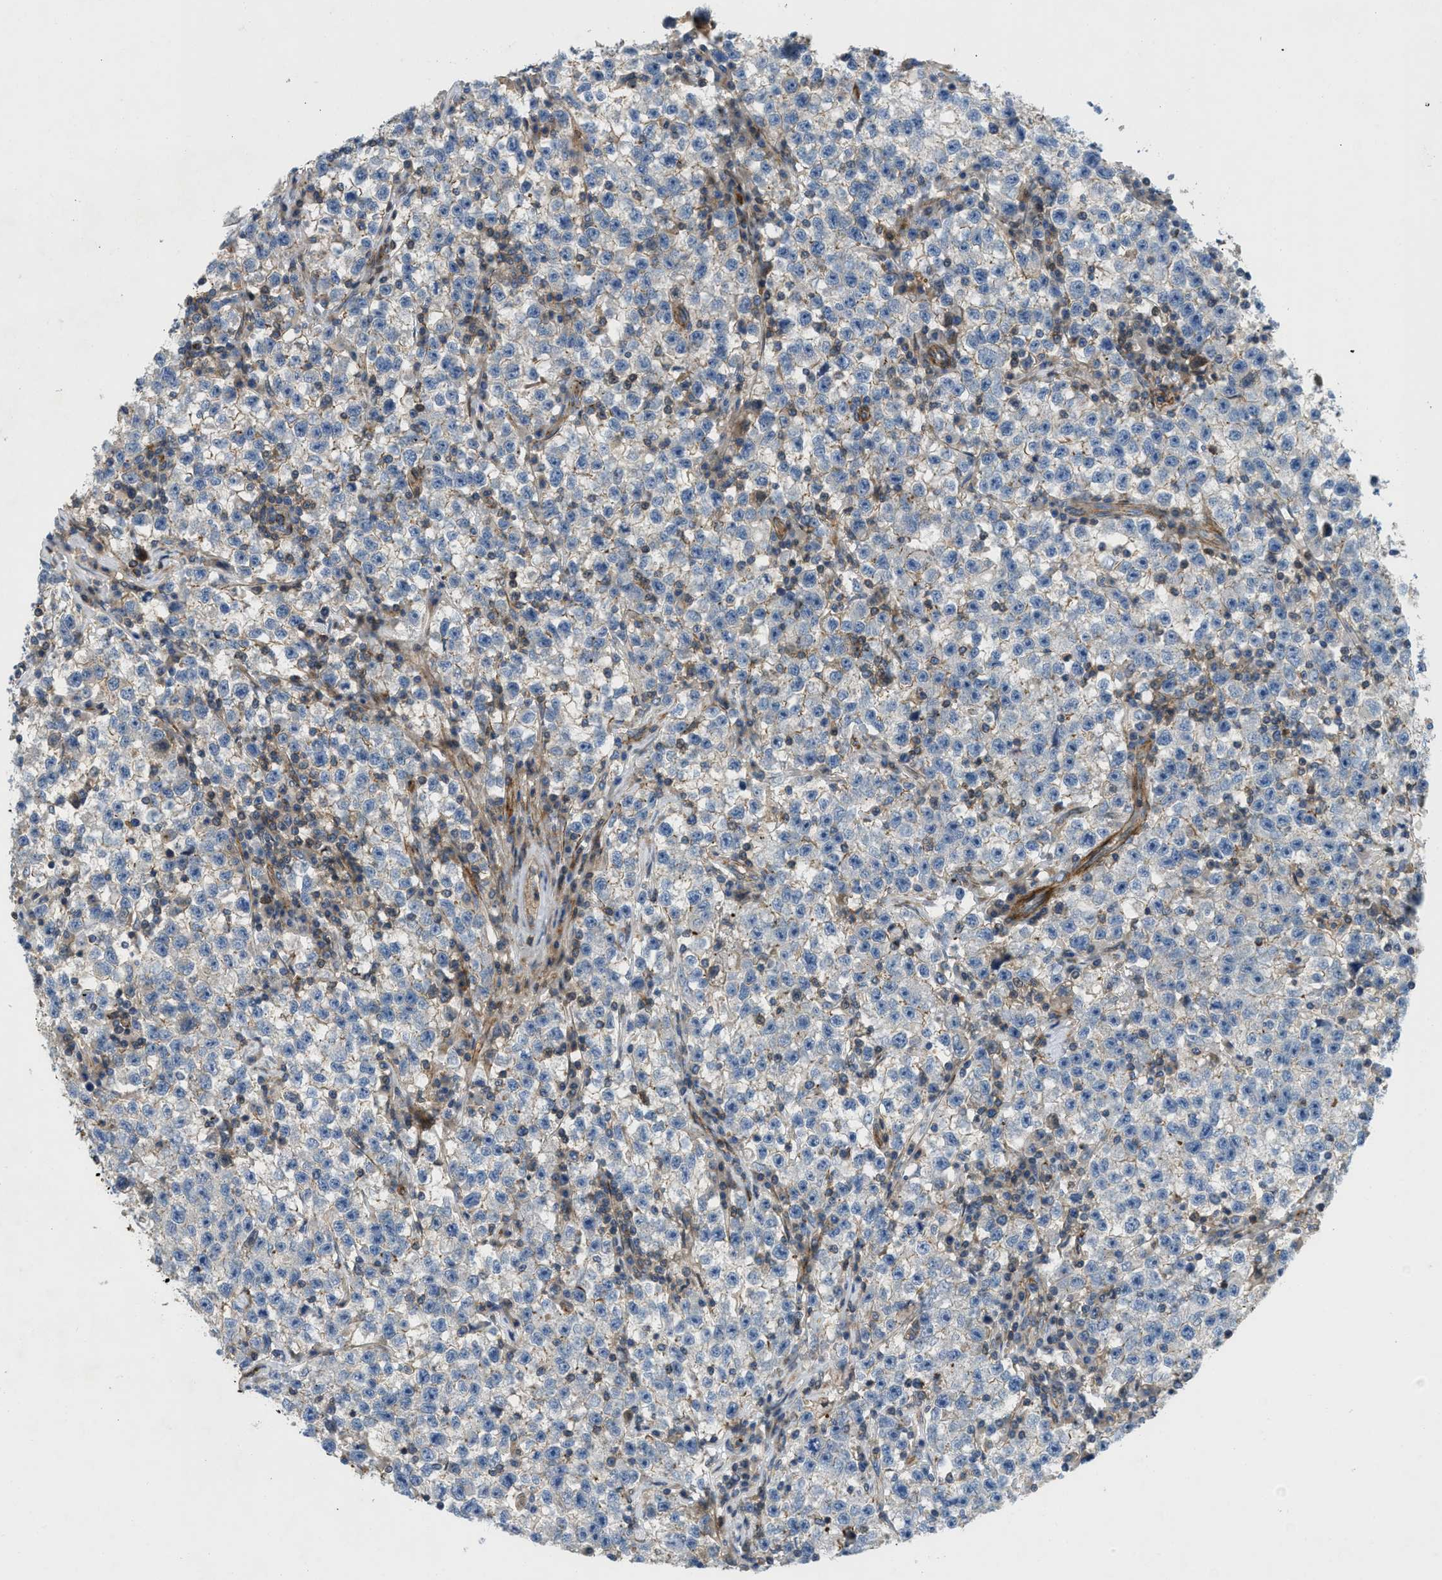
{"staining": {"intensity": "weak", "quantity": "<25%", "location": "cytoplasmic/membranous"}, "tissue": "testis cancer", "cell_type": "Tumor cells", "image_type": "cancer", "snomed": [{"axis": "morphology", "description": "Seminoma, NOS"}, {"axis": "topography", "description": "Testis"}], "caption": "Human testis cancer stained for a protein using immunohistochemistry (IHC) shows no staining in tumor cells.", "gene": "NYNRIN", "patient": {"sex": "male", "age": 22}}